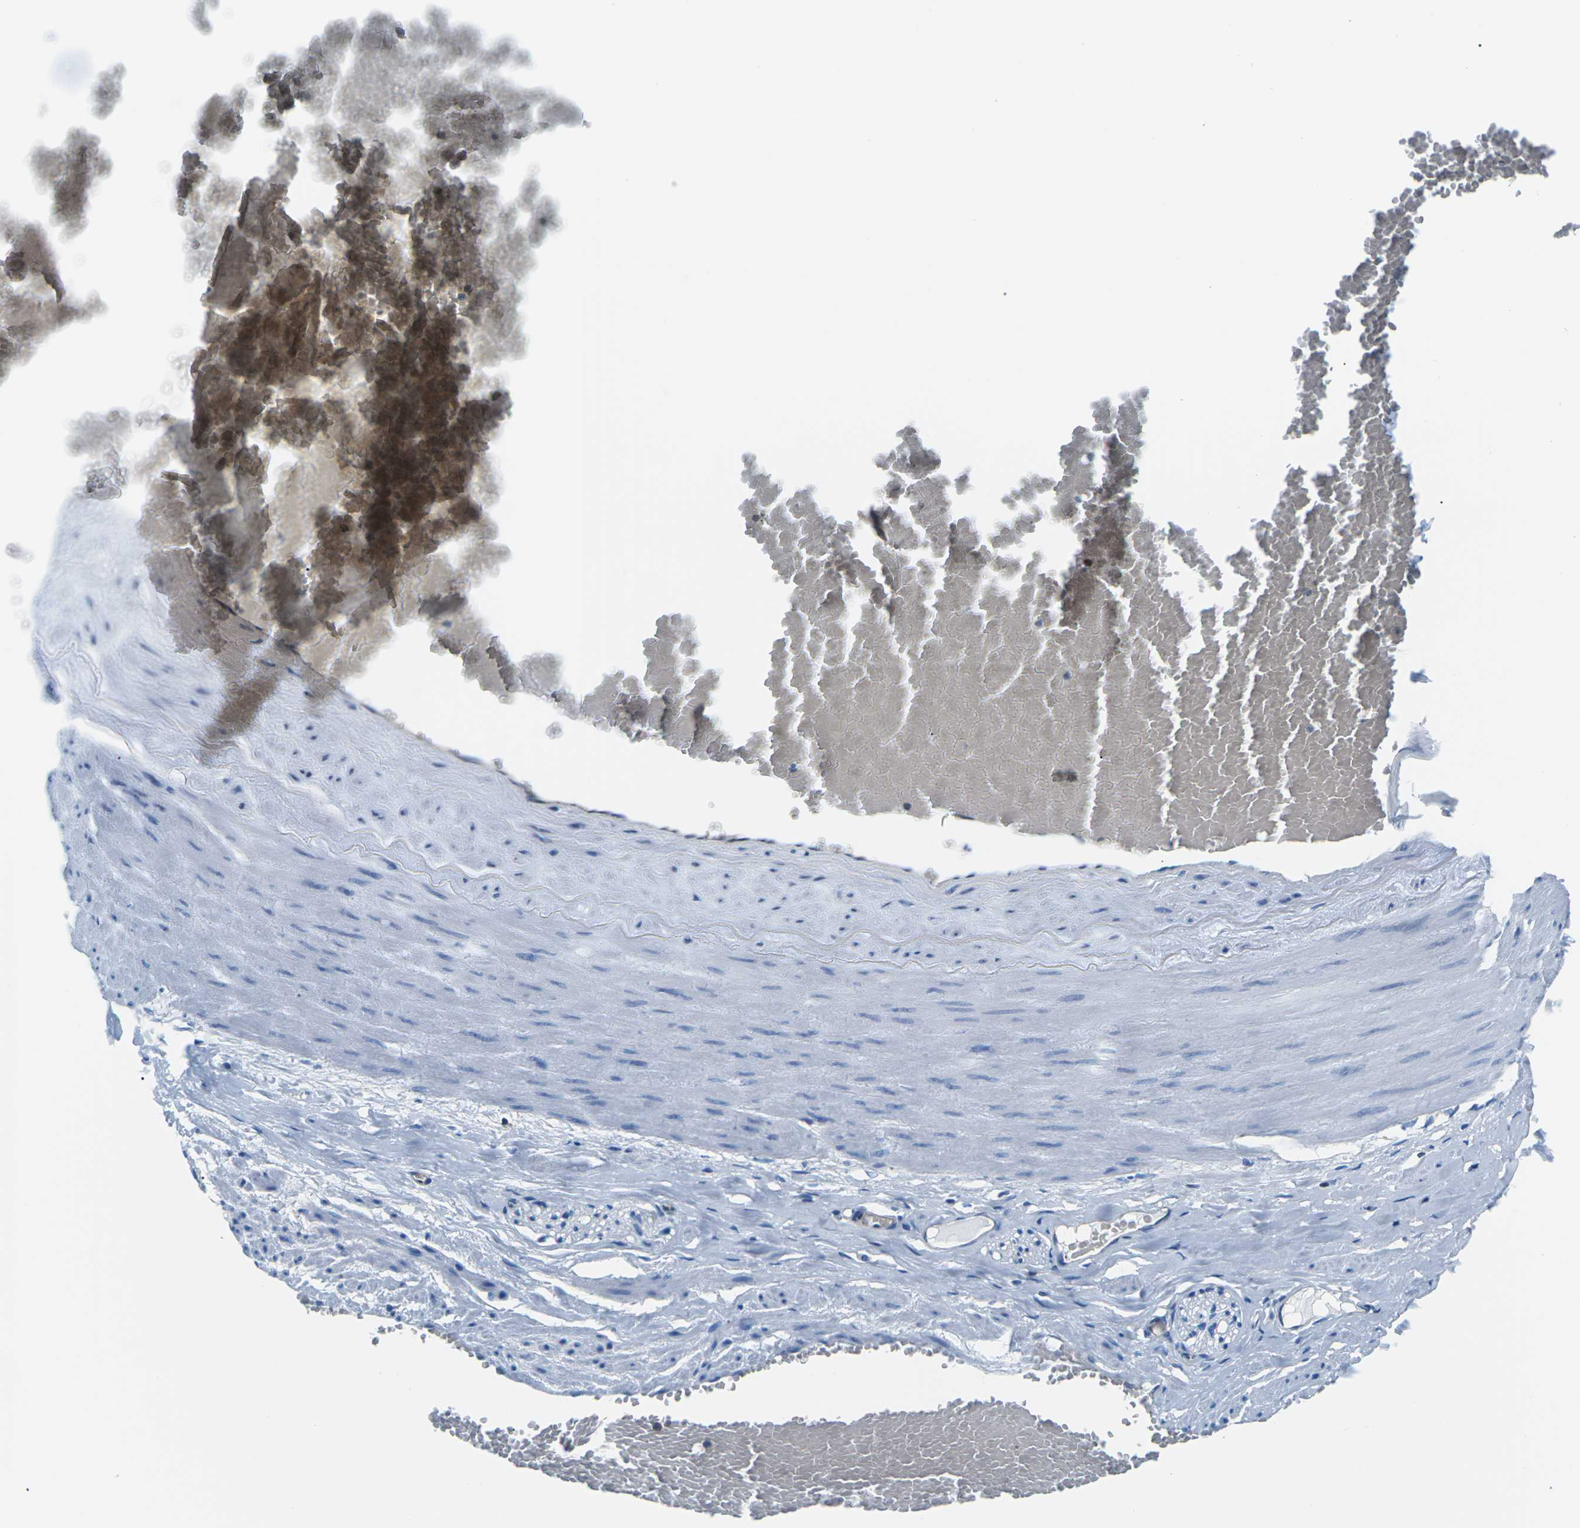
{"staining": {"intensity": "negative", "quantity": "none", "location": "none"}, "tissue": "adipose tissue", "cell_type": "Adipocytes", "image_type": "normal", "snomed": [{"axis": "morphology", "description": "Normal tissue, NOS"}, {"axis": "topography", "description": "Soft tissue"}, {"axis": "topography", "description": "Vascular tissue"}], "caption": "Normal adipose tissue was stained to show a protein in brown. There is no significant expression in adipocytes.", "gene": "SOCS4", "patient": {"sex": "female", "age": 35}}